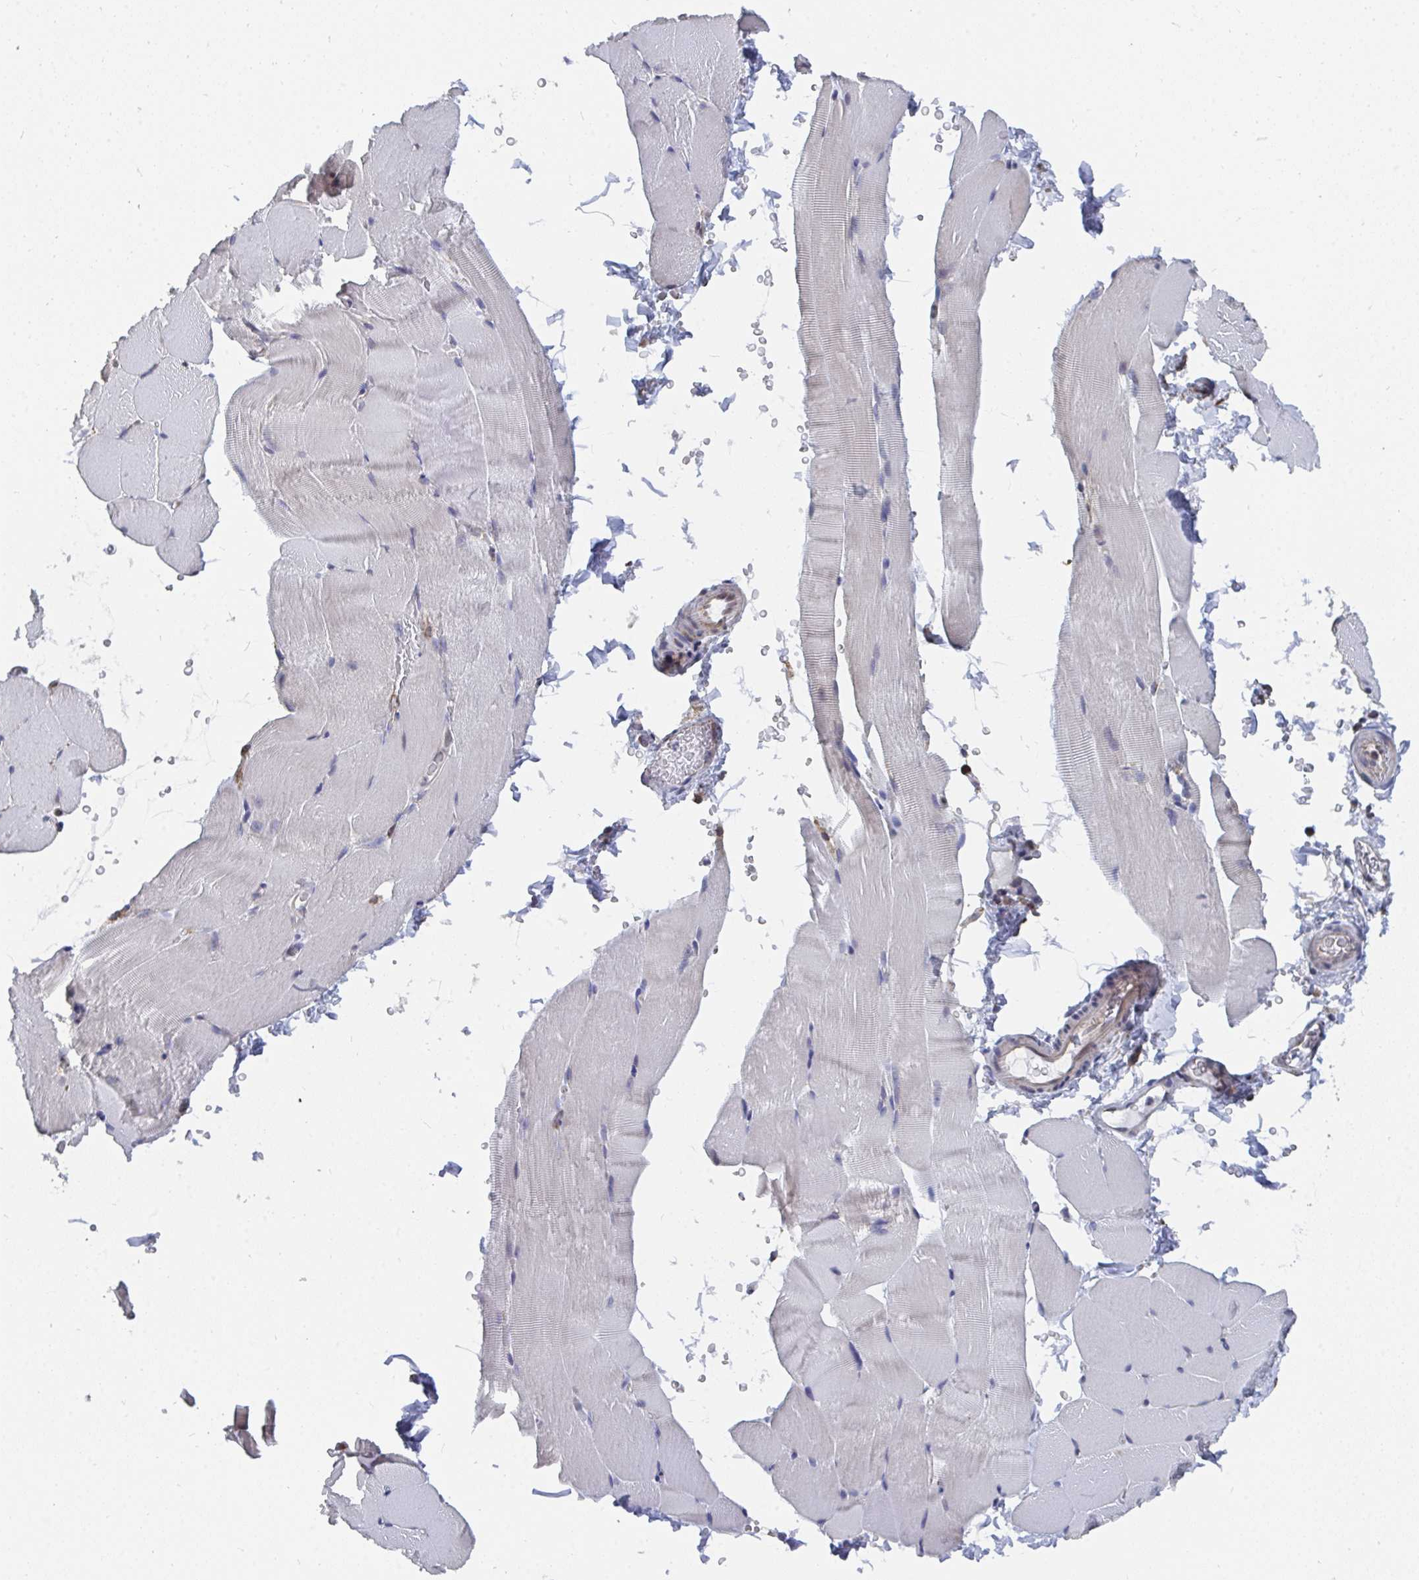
{"staining": {"intensity": "negative", "quantity": "none", "location": "none"}, "tissue": "skeletal muscle", "cell_type": "Myocytes", "image_type": "normal", "snomed": [{"axis": "morphology", "description": "Normal tissue, NOS"}, {"axis": "topography", "description": "Skeletal muscle"}], "caption": "High power microscopy image of an IHC micrograph of normal skeletal muscle, revealing no significant staining in myocytes.", "gene": "ELAVL1", "patient": {"sex": "female", "age": 37}}